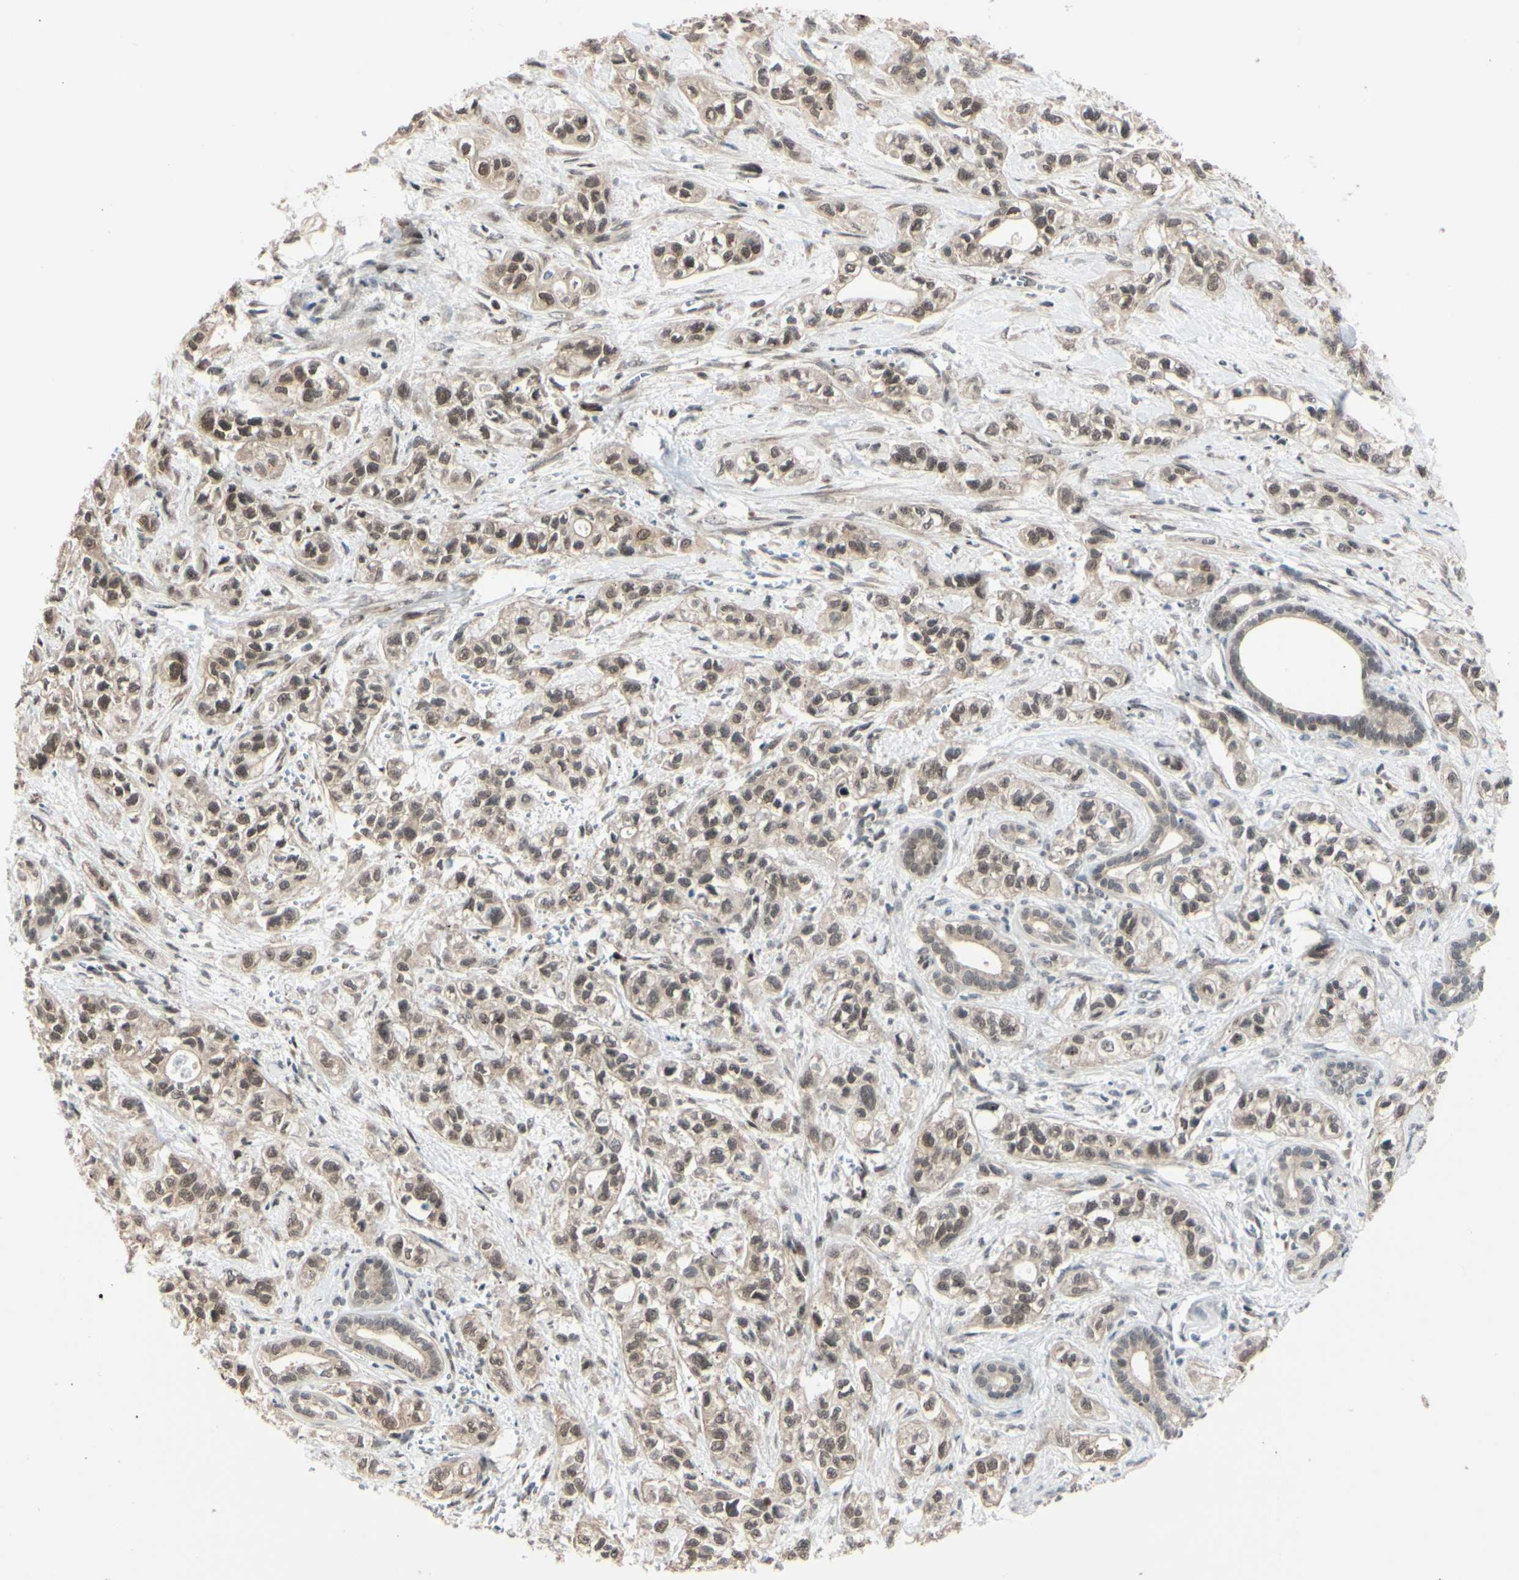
{"staining": {"intensity": "weak", "quantity": ">75%", "location": "cytoplasmic/membranous,nuclear"}, "tissue": "pancreatic cancer", "cell_type": "Tumor cells", "image_type": "cancer", "snomed": [{"axis": "morphology", "description": "Adenocarcinoma, NOS"}, {"axis": "topography", "description": "Pancreas"}], "caption": "DAB (3,3'-diaminobenzidine) immunohistochemical staining of human adenocarcinoma (pancreatic) reveals weak cytoplasmic/membranous and nuclear protein expression in about >75% of tumor cells. Using DAB (3,3'-diaminobenzidine) (brown) and hematoxylin (blue) stains, captured at high magnification using brightfield microscopy.", "gene": "BRMS1", "patient": {"sex": "male", "age": 74}}